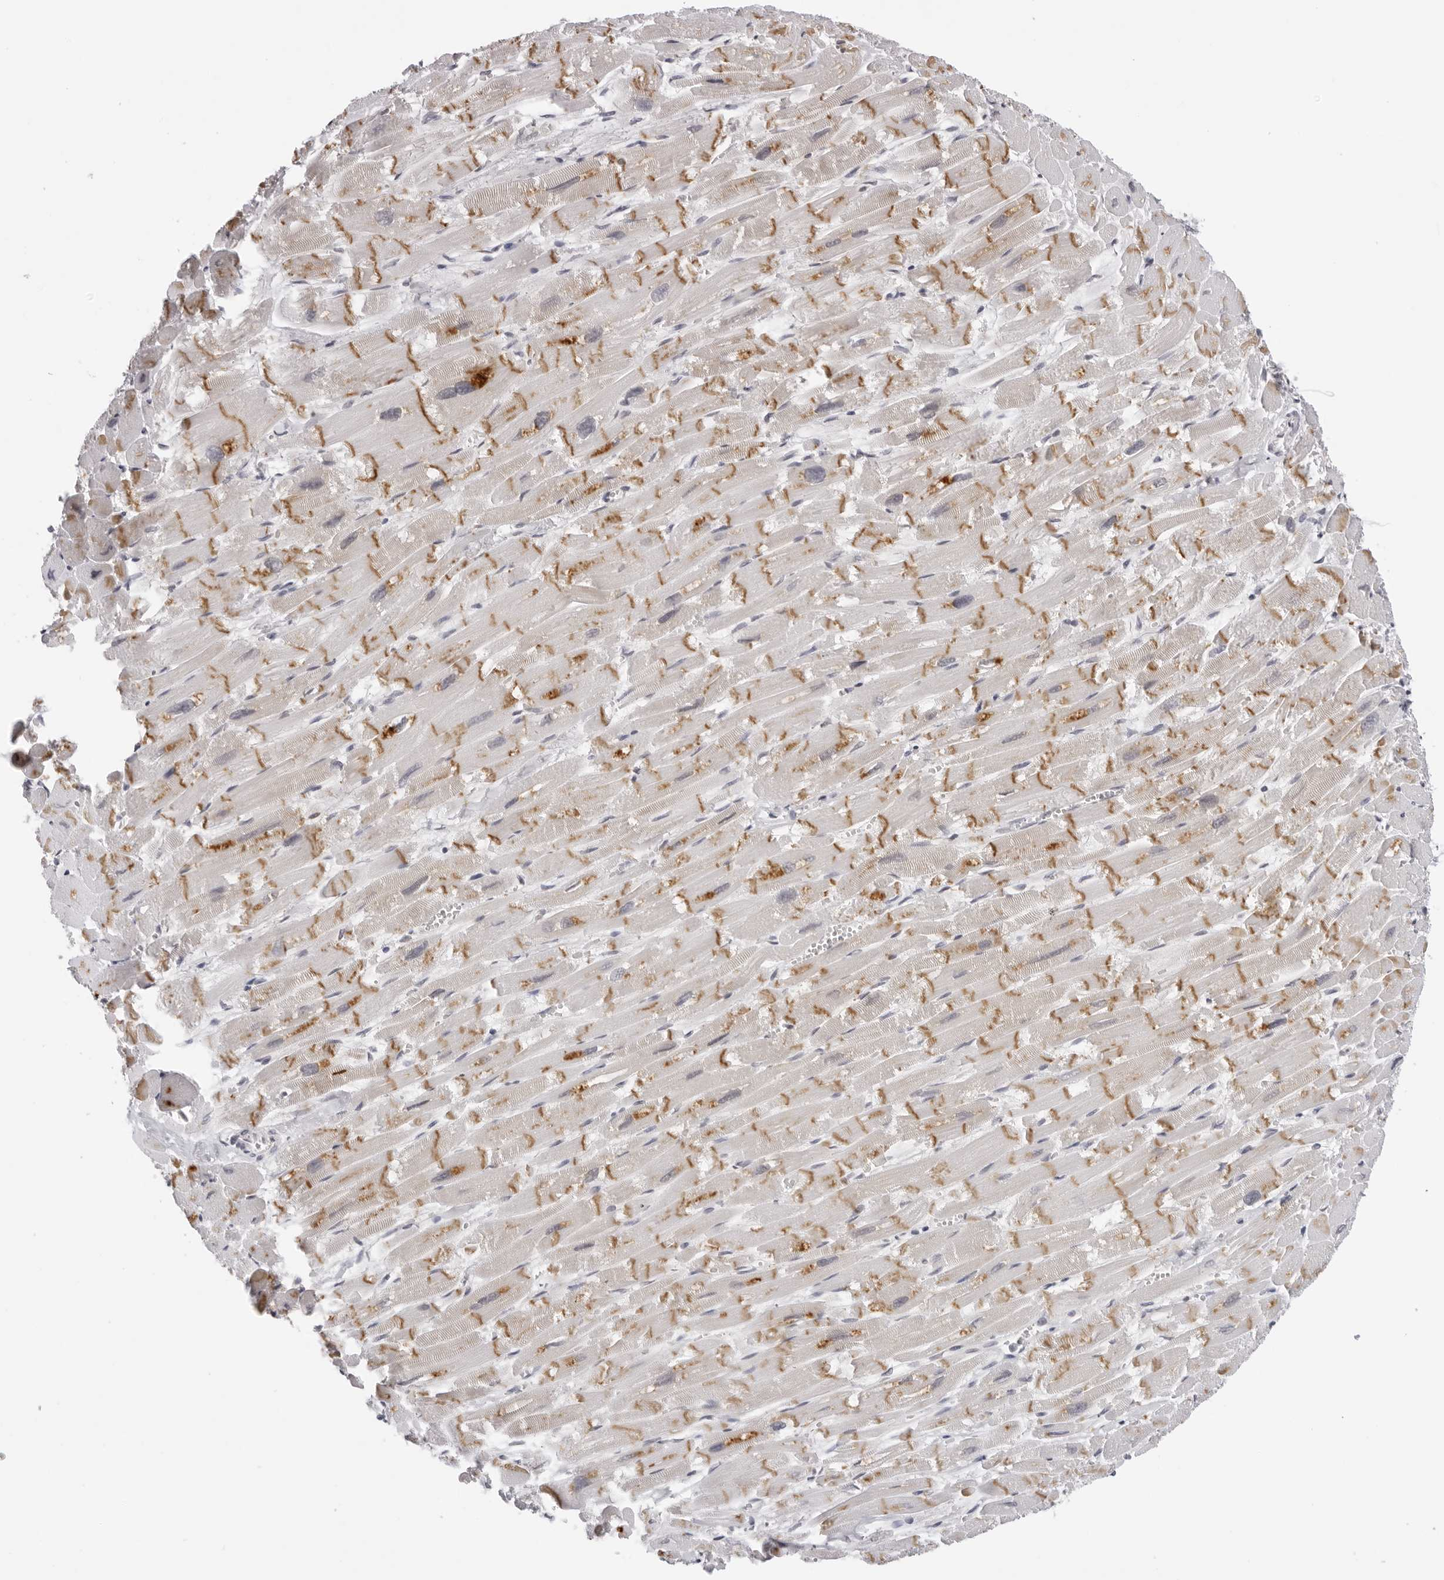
{"staining": {"intensity": "moderate", "quantity": "25%-75%", "location": "cytoplasmic/membranous"}, "tissue": "heart muscle", "cell_type": "Cardiomyocytes", "image_type": "normal", "snomed": [{"axis": "morphology", "description": "Normal tissue, NOS"}, {"axis": "topography", "description": "Heart"}], "caption": "Immunohistochemical staining of benign heart muscle exhibits 25%-75% levels of moderate cytoplasmic/membranous protein expression in about 25%-75% of cardiomyocytes.", "gene": "PRUNE1", "patient": {"sex": "male", "age": 54}}